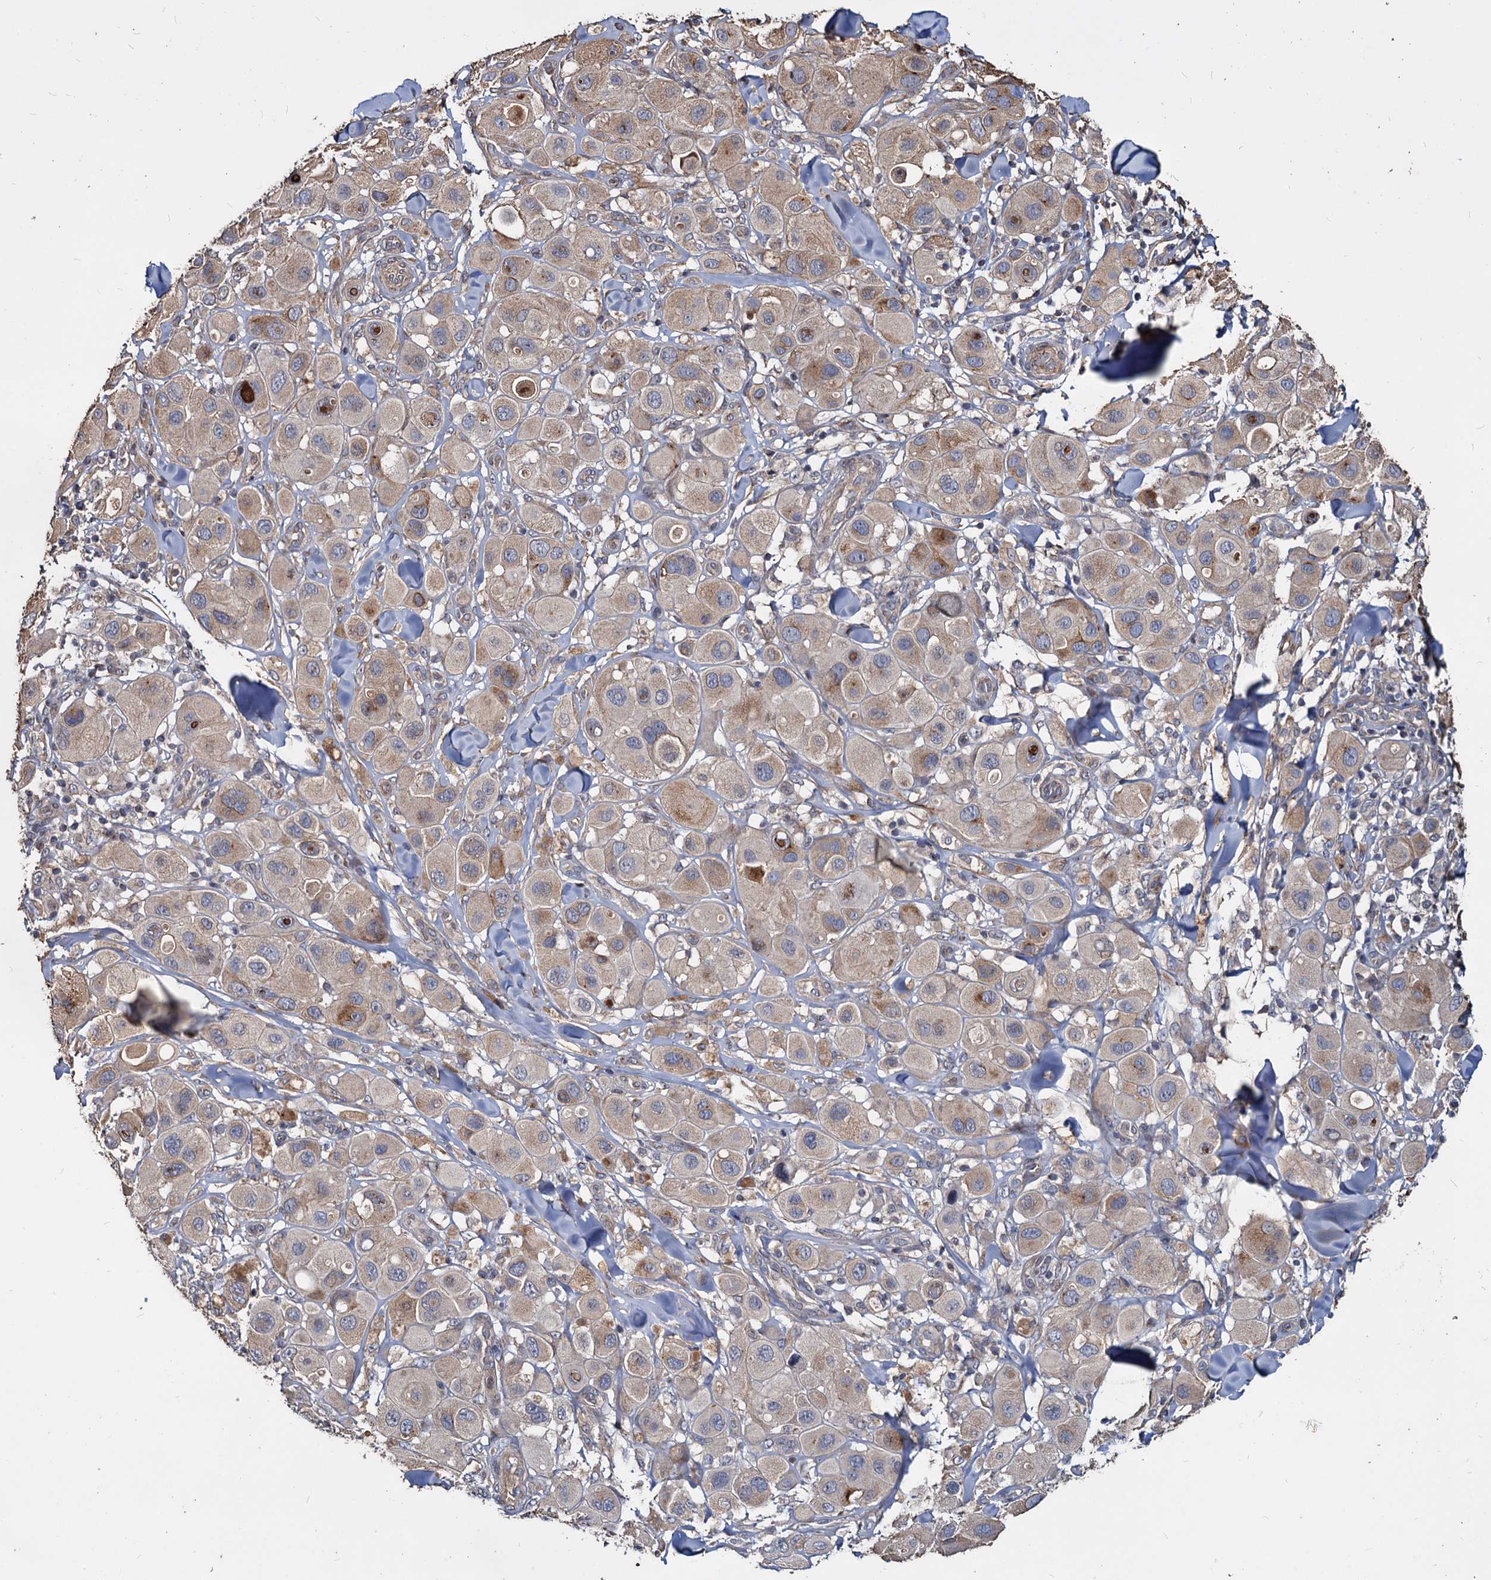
{"staining": {"intensity": "moderate", "quantity": "<25%", "location": "cytoplasmic/membranous"}, "tissue": "melanoma", "cell_type": "Tumor cells", "image_type": "cancer", "snomed": [{"axis": "morphology", "description": "Malignant melanoma, Metastatic site"}, {"axis": "topography", "description": "Skin"}], "caption": "Malignant melanoma (metastatic site) stained with a brown dye reveals moderate cytoplasmic/membranous positive staining in approximately <25% of tumor cells.", "gene": "DEPDC4", "patient": {"sex": "male", "age": 41}}